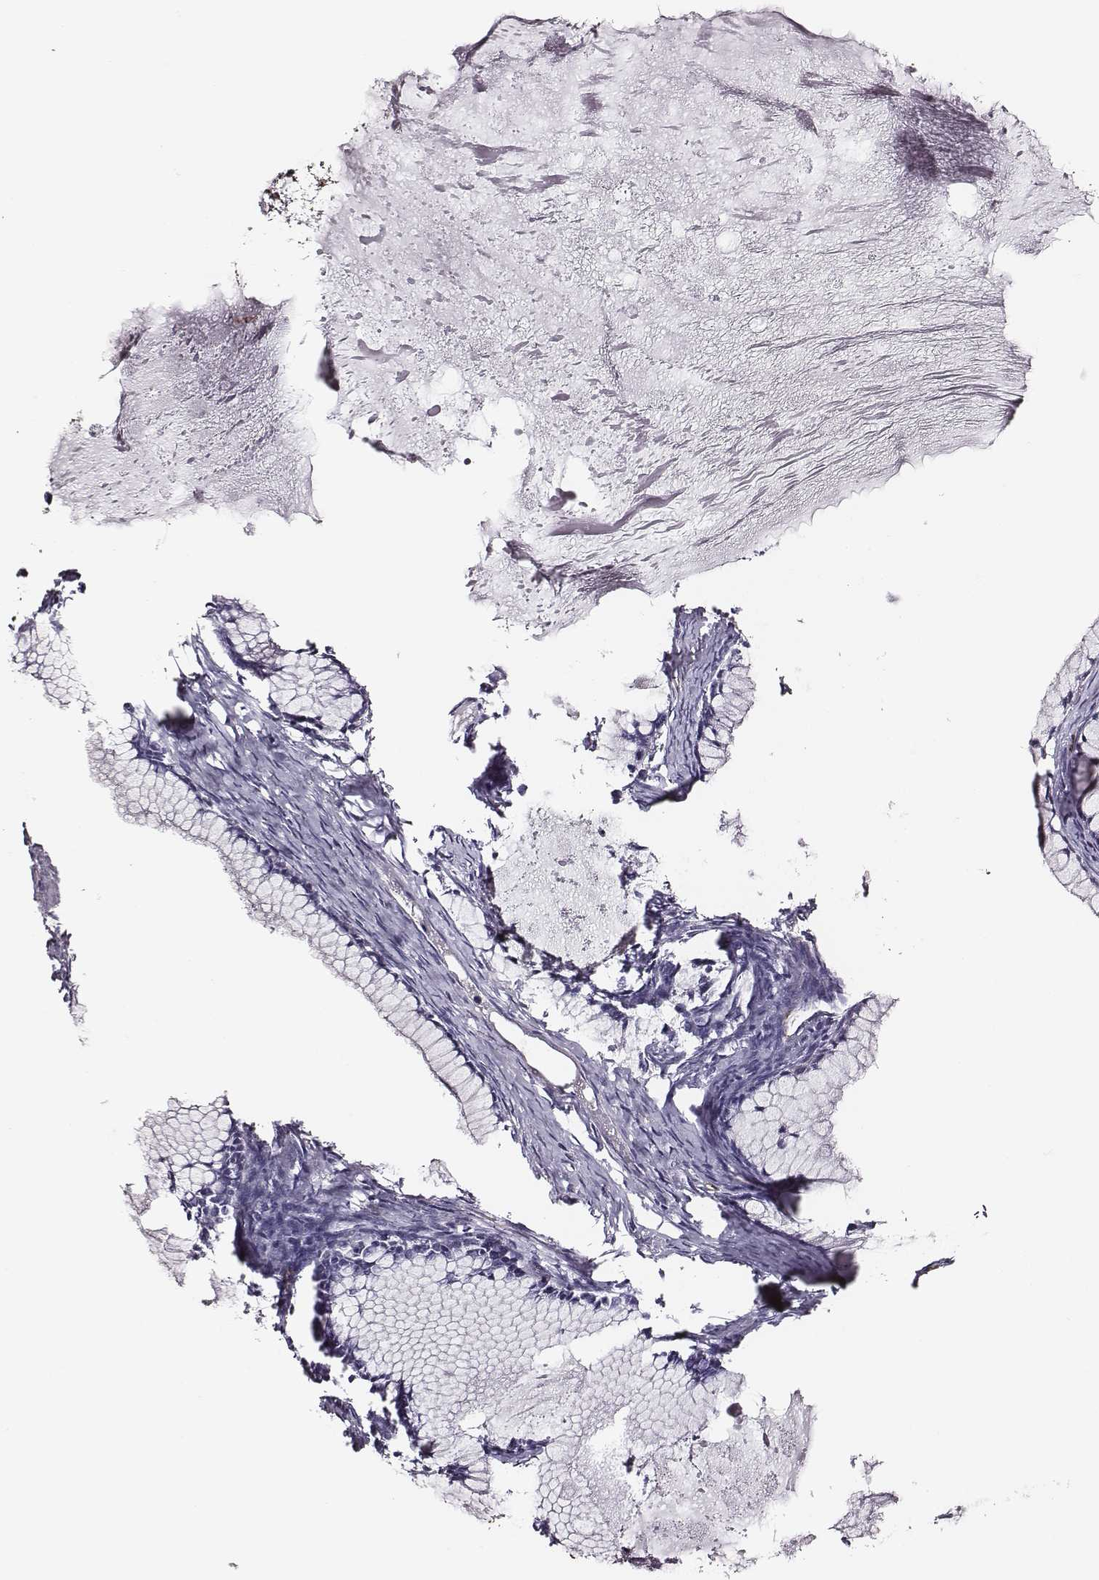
{"staining": {"intensity": "negative", "quantity": "none", "location": "none"}, "tissue": "ovarian cancer", "cell_type": "Tumor cells", "image_type": "cancer", "snomed": [{"axis": "morphology", "description": "Cystadenocarcinoma, mucinous, NOS"}, {"axis": "topography", "description": "Ovary"}], "caption": "The micrograph demonstrates no significant expression in tumor cells of ovarian cancer.", "gene": "DPEP1", "patient": {"sex": "female", "age": 41}}